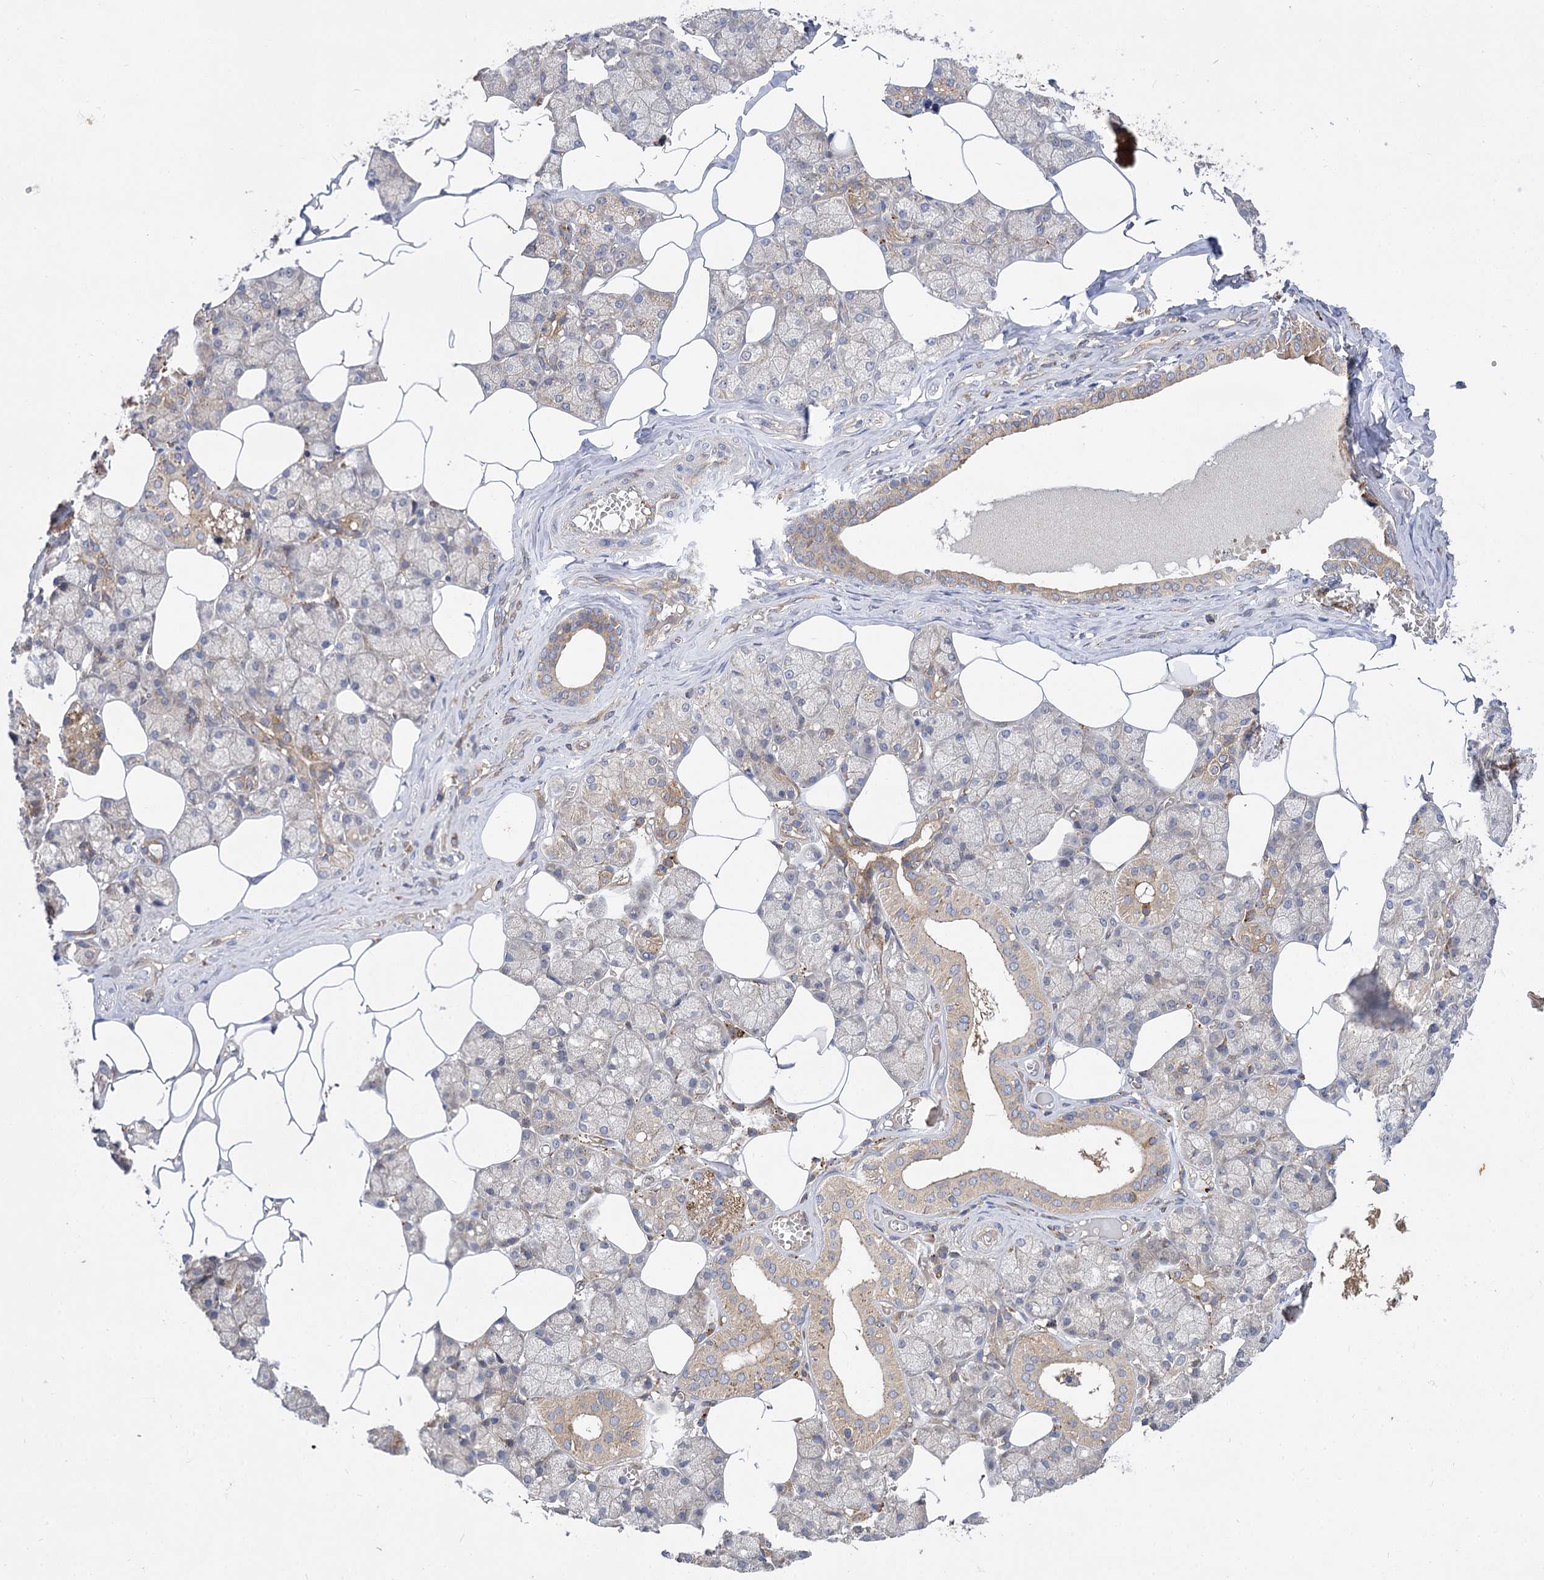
{"staining": {"intensity": "moderate", "quantity": "25%-75%", "location": "cytoplasmic/membranous"}, "tissue": "salivary gland", "cell_type": "Glandular cells", "image_type": "normal", "snomed": [{"axis": "morphology", "description": "Normal tissue, NOS"}, {"axis": "topography", "description": "Salivary gland"}], "caption": "Moderate cytoplasmic/membranous expression for a protein is seen in approximately 25%-75% of glandular cells of normal salivary gland using IHC.", "gene": "PATL1", "patient": {"sex": "male", "age": 62}}